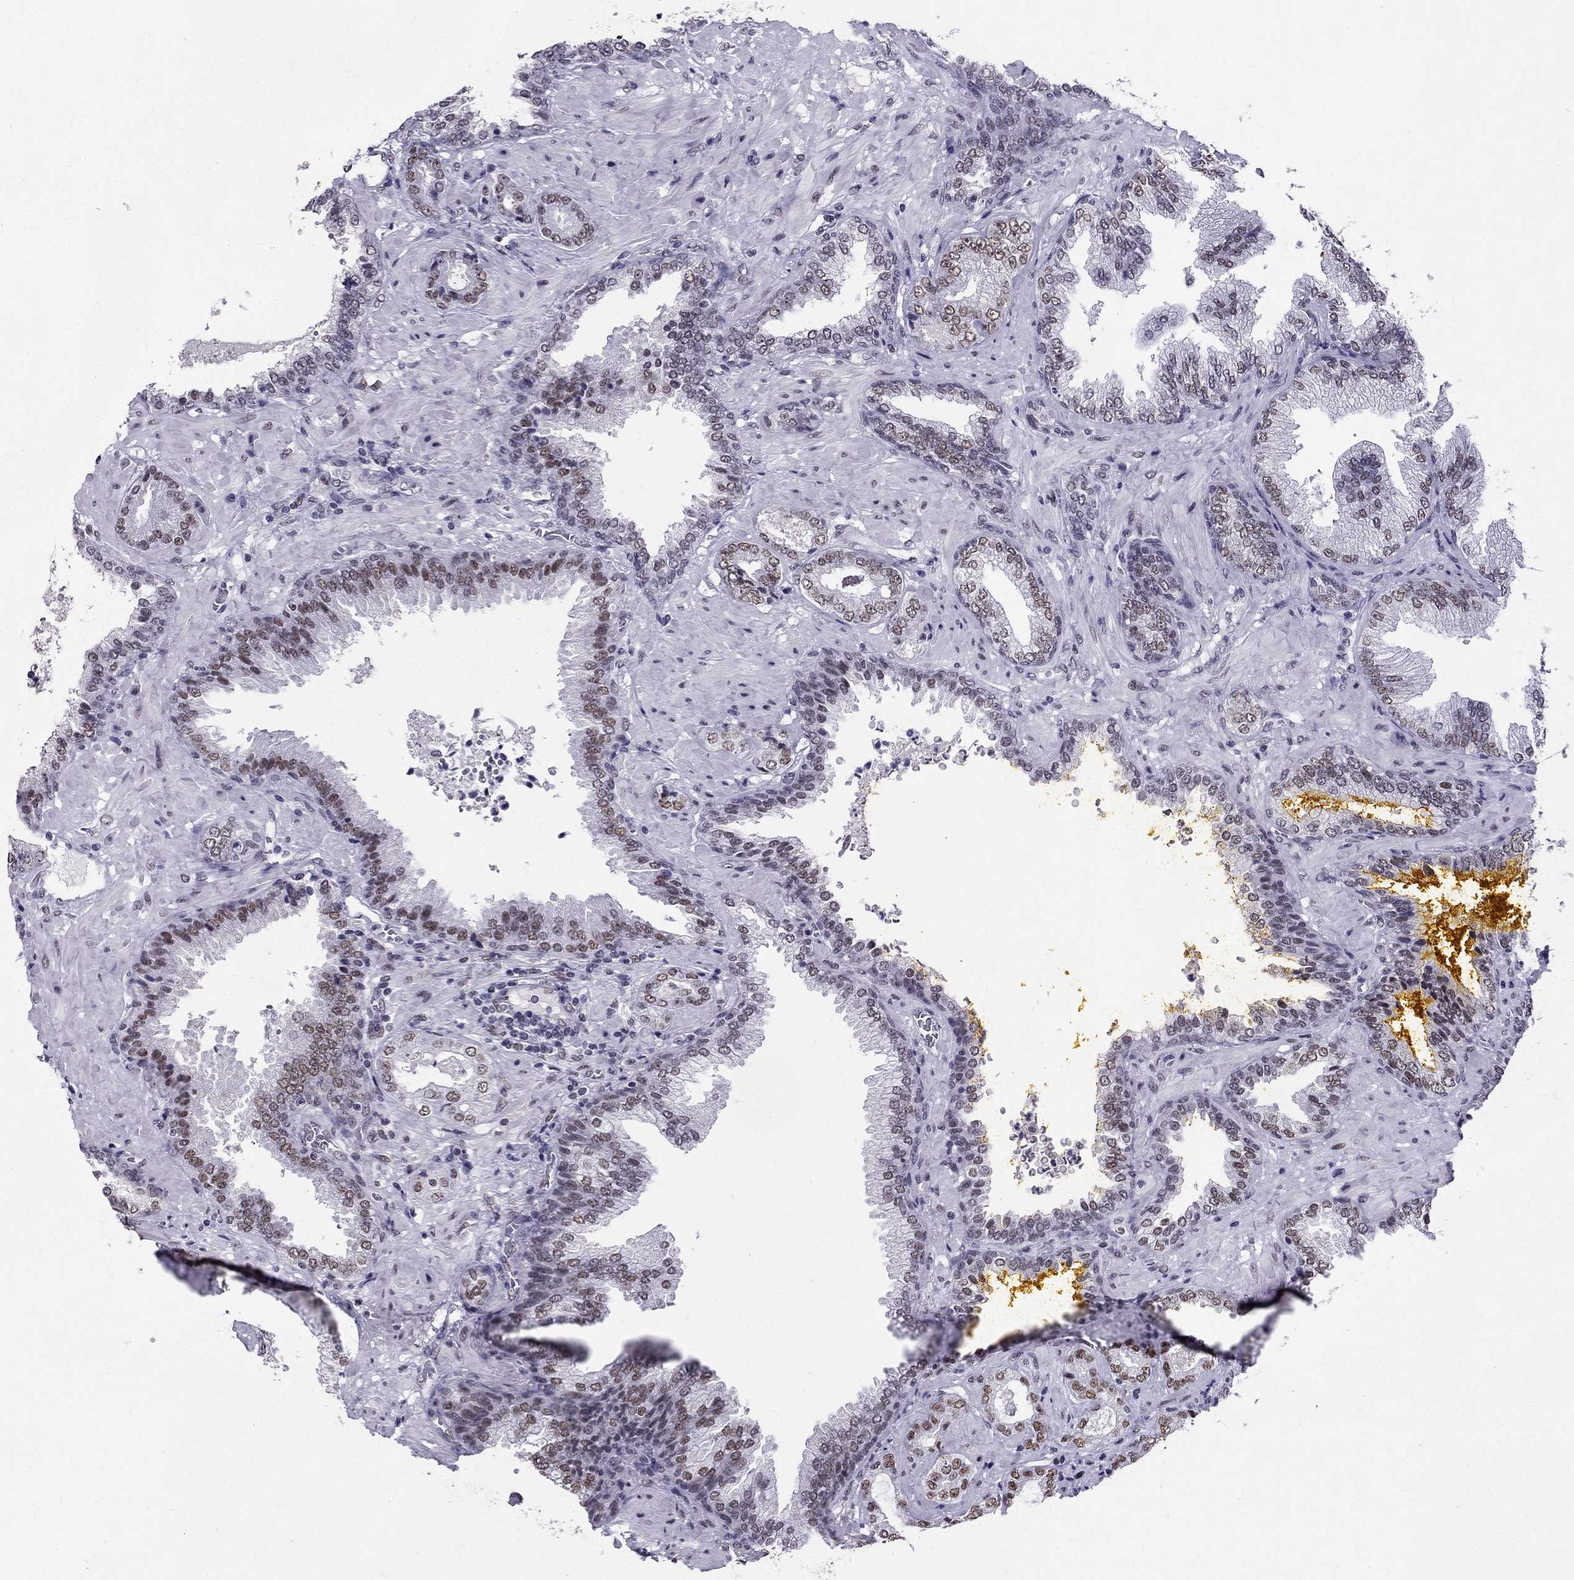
{"staining": {"intensity": "moderate", "quantity": "<25%", "location": "nuclear"}, "tissue": "prostate cancer", "cell_type": "Tumor cells", "image_type": "cancer", "snomed": [{"axis": "morphology", "description": "Adenocarcinoma, Low grade"}, {"axis": "topography", "description": "Prostate"}], "caption": "High-power microscopy captured an immunohistochemistry (IHC) photomicrograph of prostate cancer, revealing moderate nuclear expression in approximately <25% of tumor cells. The protein is stained brown, and the nuclei are stained in blue (DAB (3,3'-diaminobenzidine) IHC with brightfield microscopy, high magnification).", "gene": "ZNF420", "patient": {"sex": "male", "age": 68}}